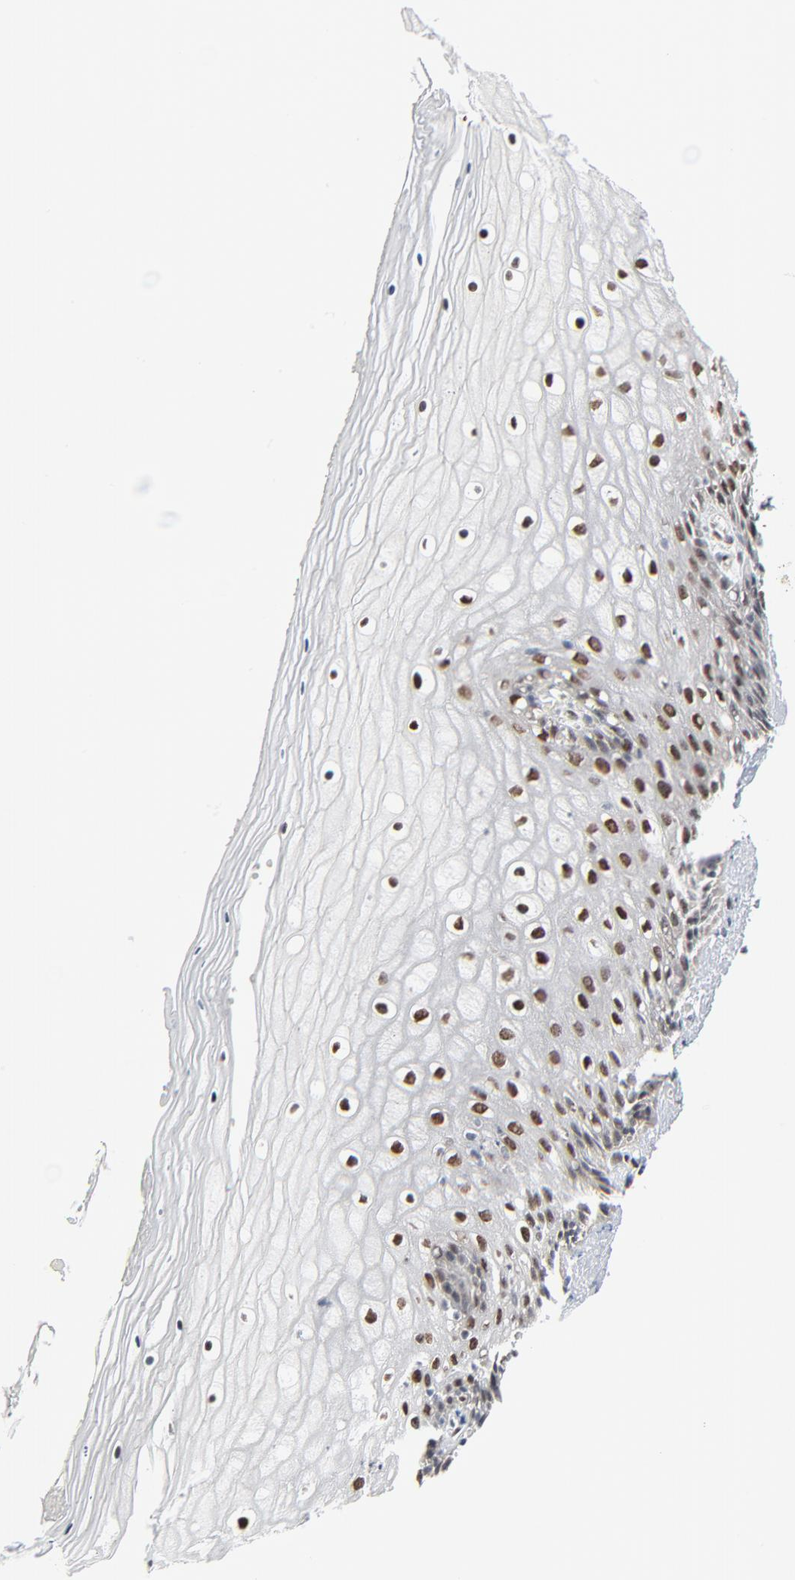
{"staining": {"intensity": "strong", "quantity": "25%-75%", "location": "nuclear"}, "tissue": "vagina", "cell_type": "Squamous epithelial cells", "image_type": "normal", "snomed": [{"axis": "morphology", "description": "Normal tissue, NOS"}, {"axis": "topography", "description": "Vagina"}], "caption": "Immunohistochemistry (IHC) (DAB (3,3'-diaminobenzidine)) staining of benign vagina exhibits strong nuclear protein positivity in approximately 25%-75% of squamous epithelial cells. The staining is performed using DAB brown chromogen to label protein expression. The nuclei are counter-stained blue using hematoxylin.", "gene": "CUX1", "patient": {"sex": "female", "age": 46}}